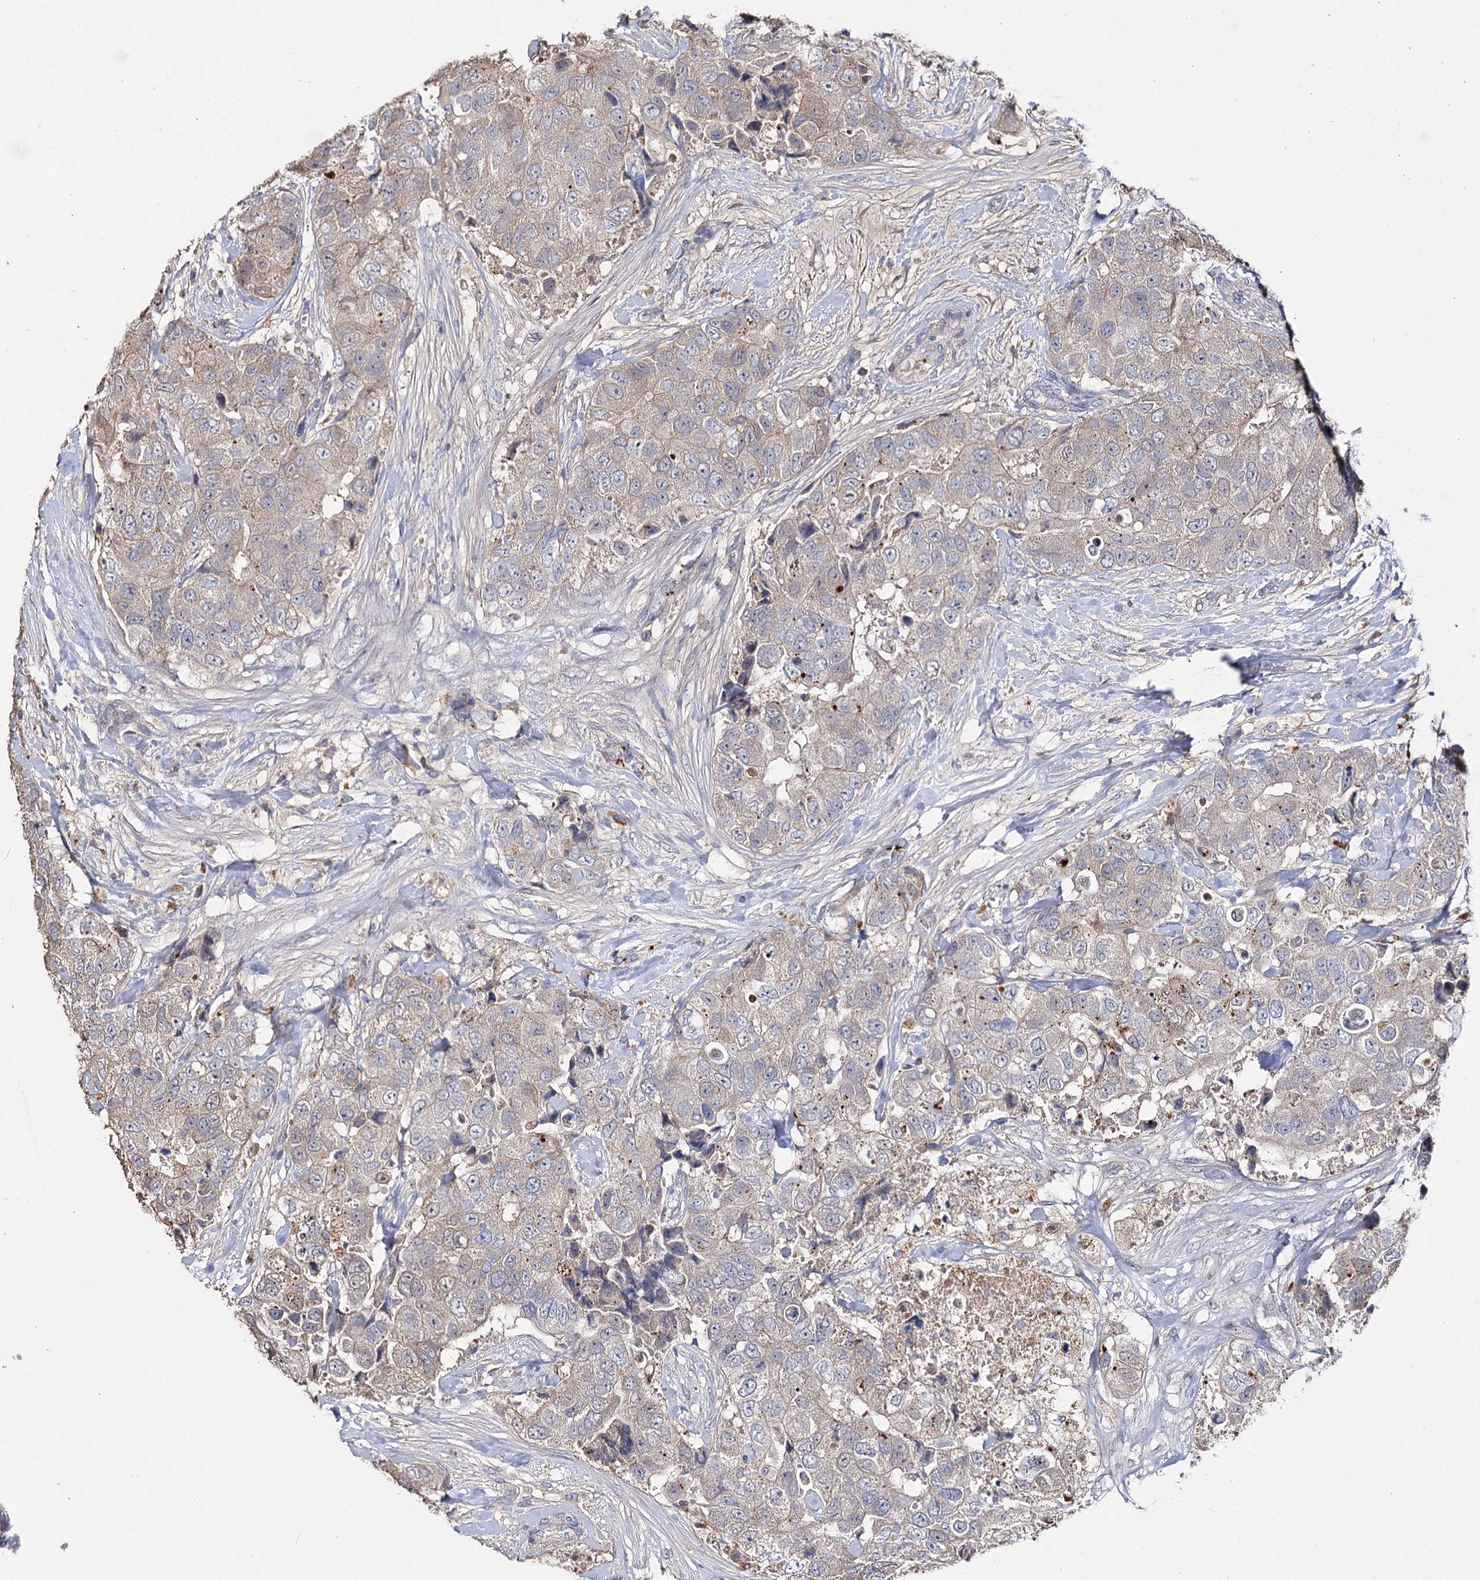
{"staining": {"intensity": "weak", "quantity": "<25%", "location": "cytoplasmic/membranous"}, "tissue": "breast cancer", "cell_type": "Tumor cells", "image_type": "cancer", "snomed": [{"axis": "morphology", "description": "Duct carcinoma"}, {"axis": "topography", "description": "Breast"}], "caption": "Immunohistochemistry (IHC) of human invasive ductal carcinoma (breast) displays no positivity in tumor cells.", "gene": "DNAH6", "patient": {"sex": "female", "age": 62}}